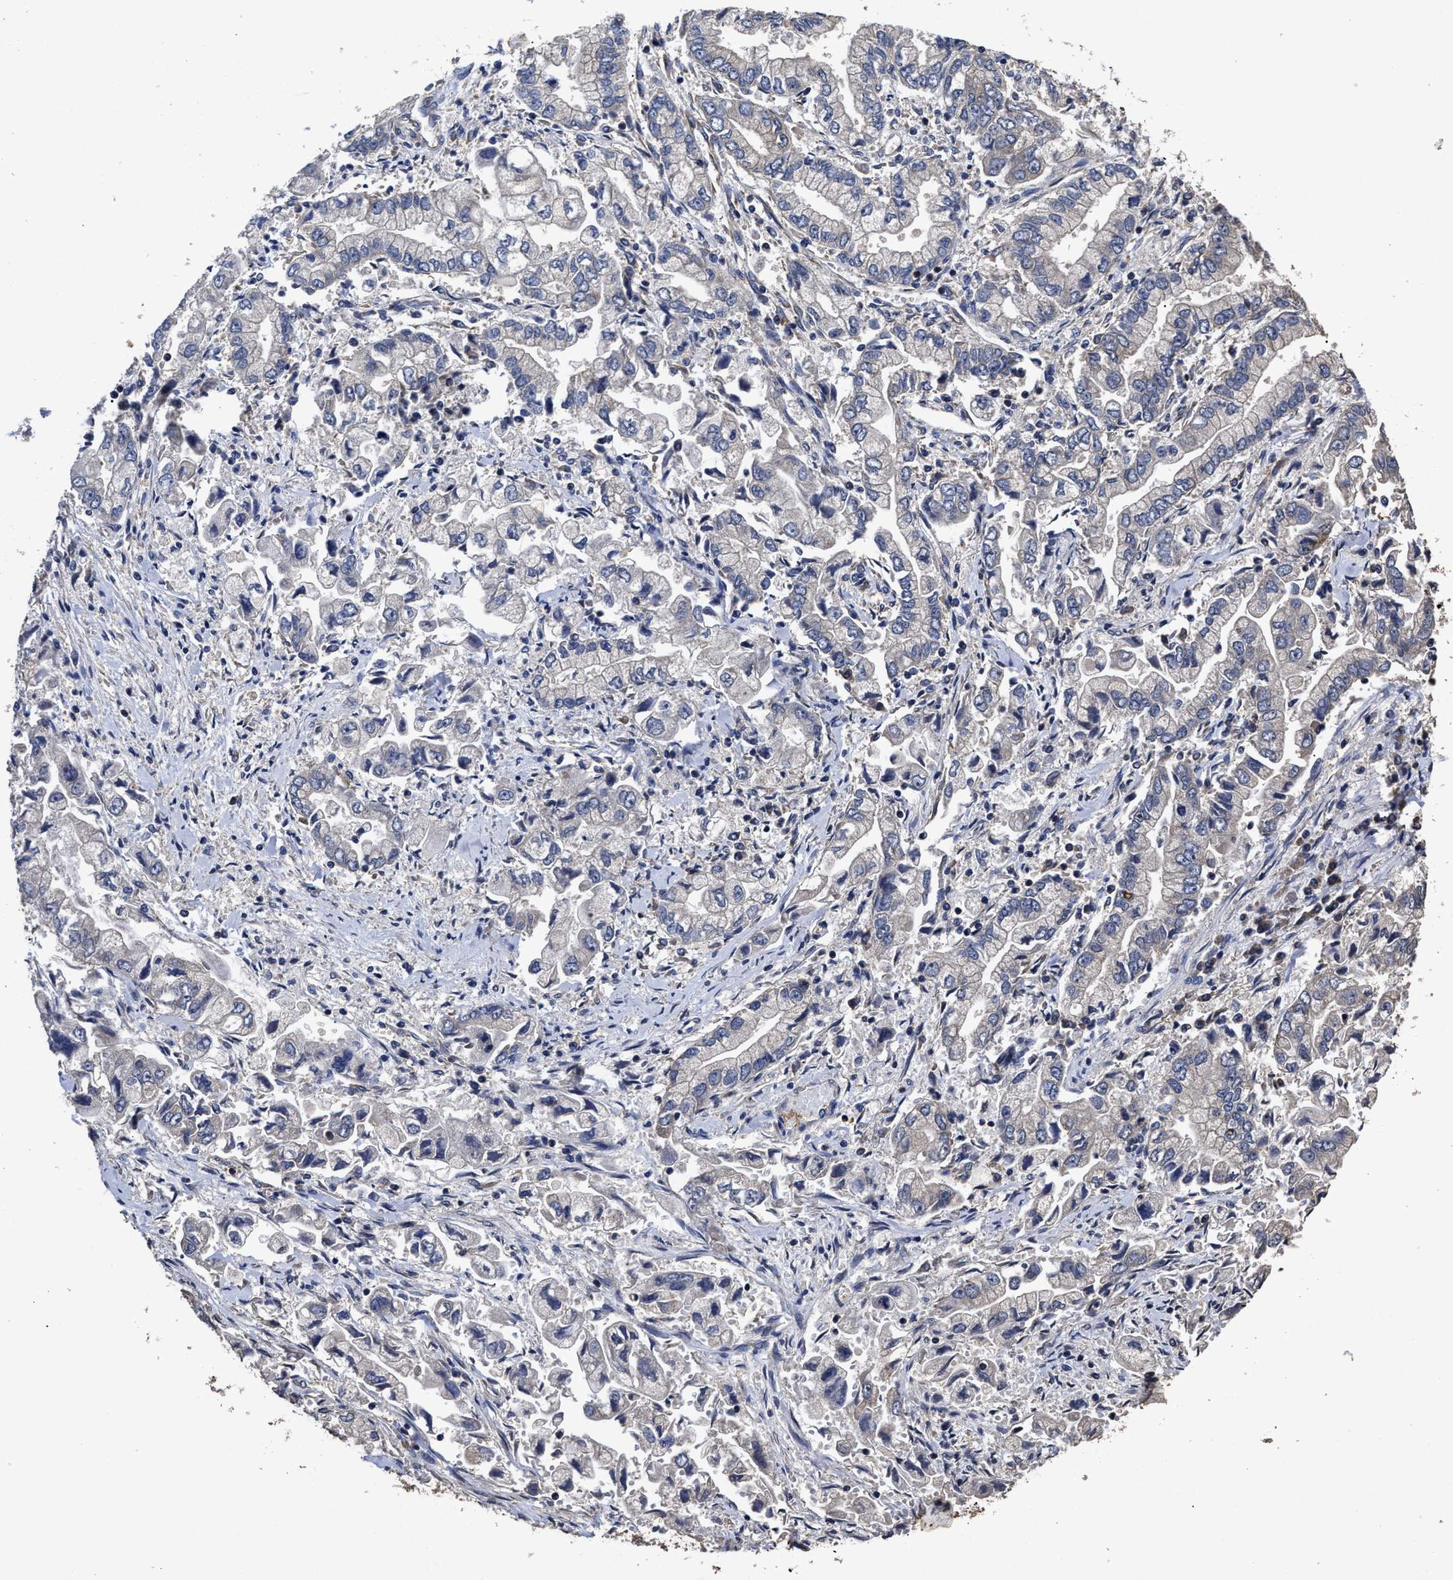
{"staining": {"intensity": "negative", "quantity": "none", "location": "none"}, "tissue": "stomach cancer", "cell_type": "Tumor cells", "image_type": "cancer", "snomed": [{"axis": "morphology", "description": "Normal tissue, NOS"}, {"axis": "morphology", "description": "Adenocarcinoma, NOS"}, {"axis": "topography", "description": "Stomach"}], "caption": "IHC image of neoplastic tissue: human stomach cancer stained with DAB (3,3'-diaminobenzidine) shows no significant protein expression in tumor cells.", "gene": "AVEN", "patient": {"sex": "male", "age": 62}}